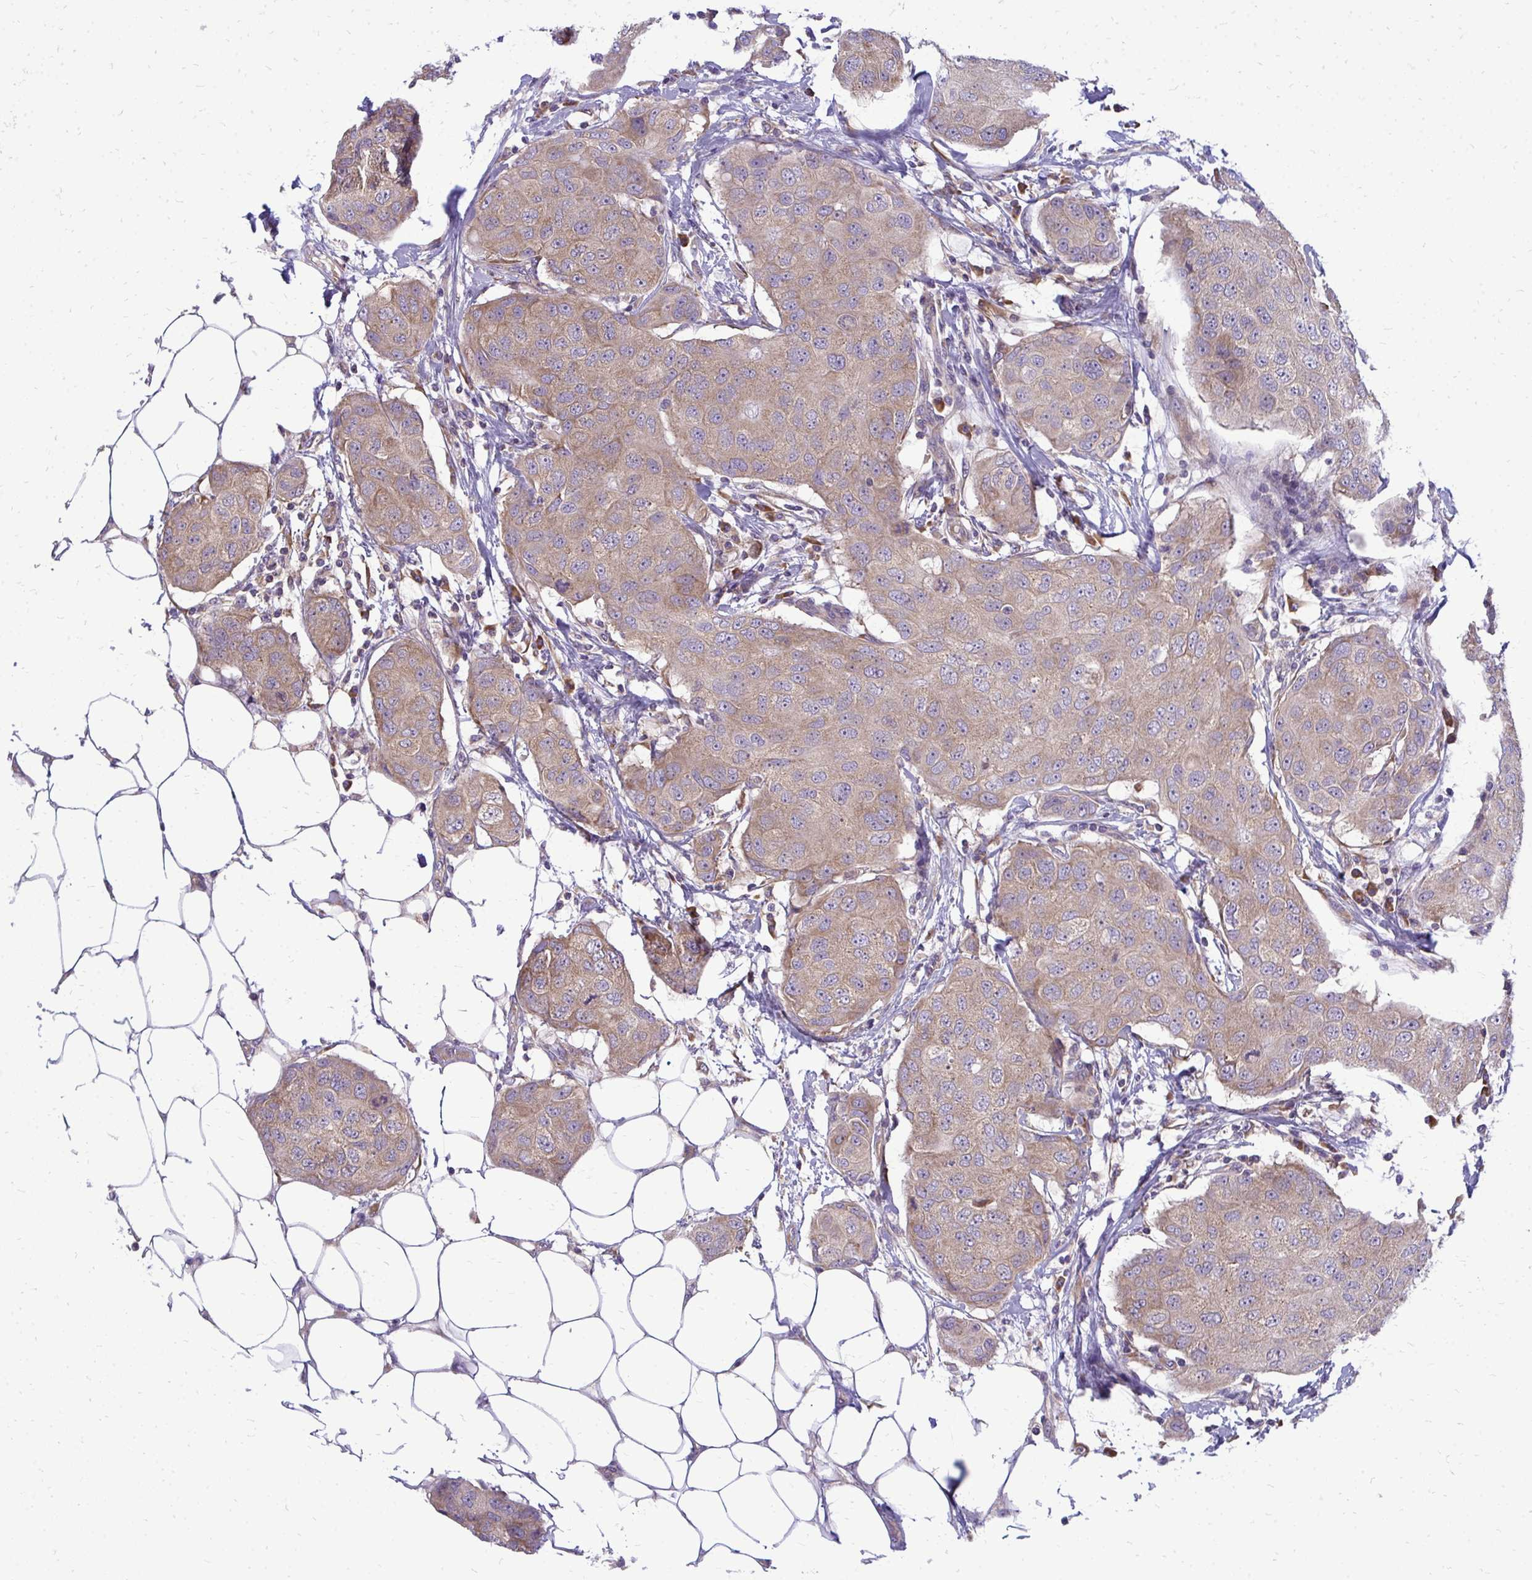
{"staining": {"intensity": "moderate", "quantity": ">75%", "location": "cytoplasmic/membranous"}, "tissue": "breast cancer", "cell_type": "Tumor cells", "image_type": "cancer", "snomed": [{"axis": "morphology", "description": "Duct carcinoma"}, {"axis": "topography", "description": "Breast"}, {"axis": "topography", "description": "Lymph node"}], "caption": "Immunohistochemical staining of breast cancer displays medium levels of moderate cytoplasmic/membranous staining in about >75% of tumor cells. The staining was performed using DAB to visualize the protein expression in brown, while the nuclei were stained in blue with hematoxylin (Magnification: 20x).", "gene": "RPLP2", "patient": {"sex": "female", "age": 80}}